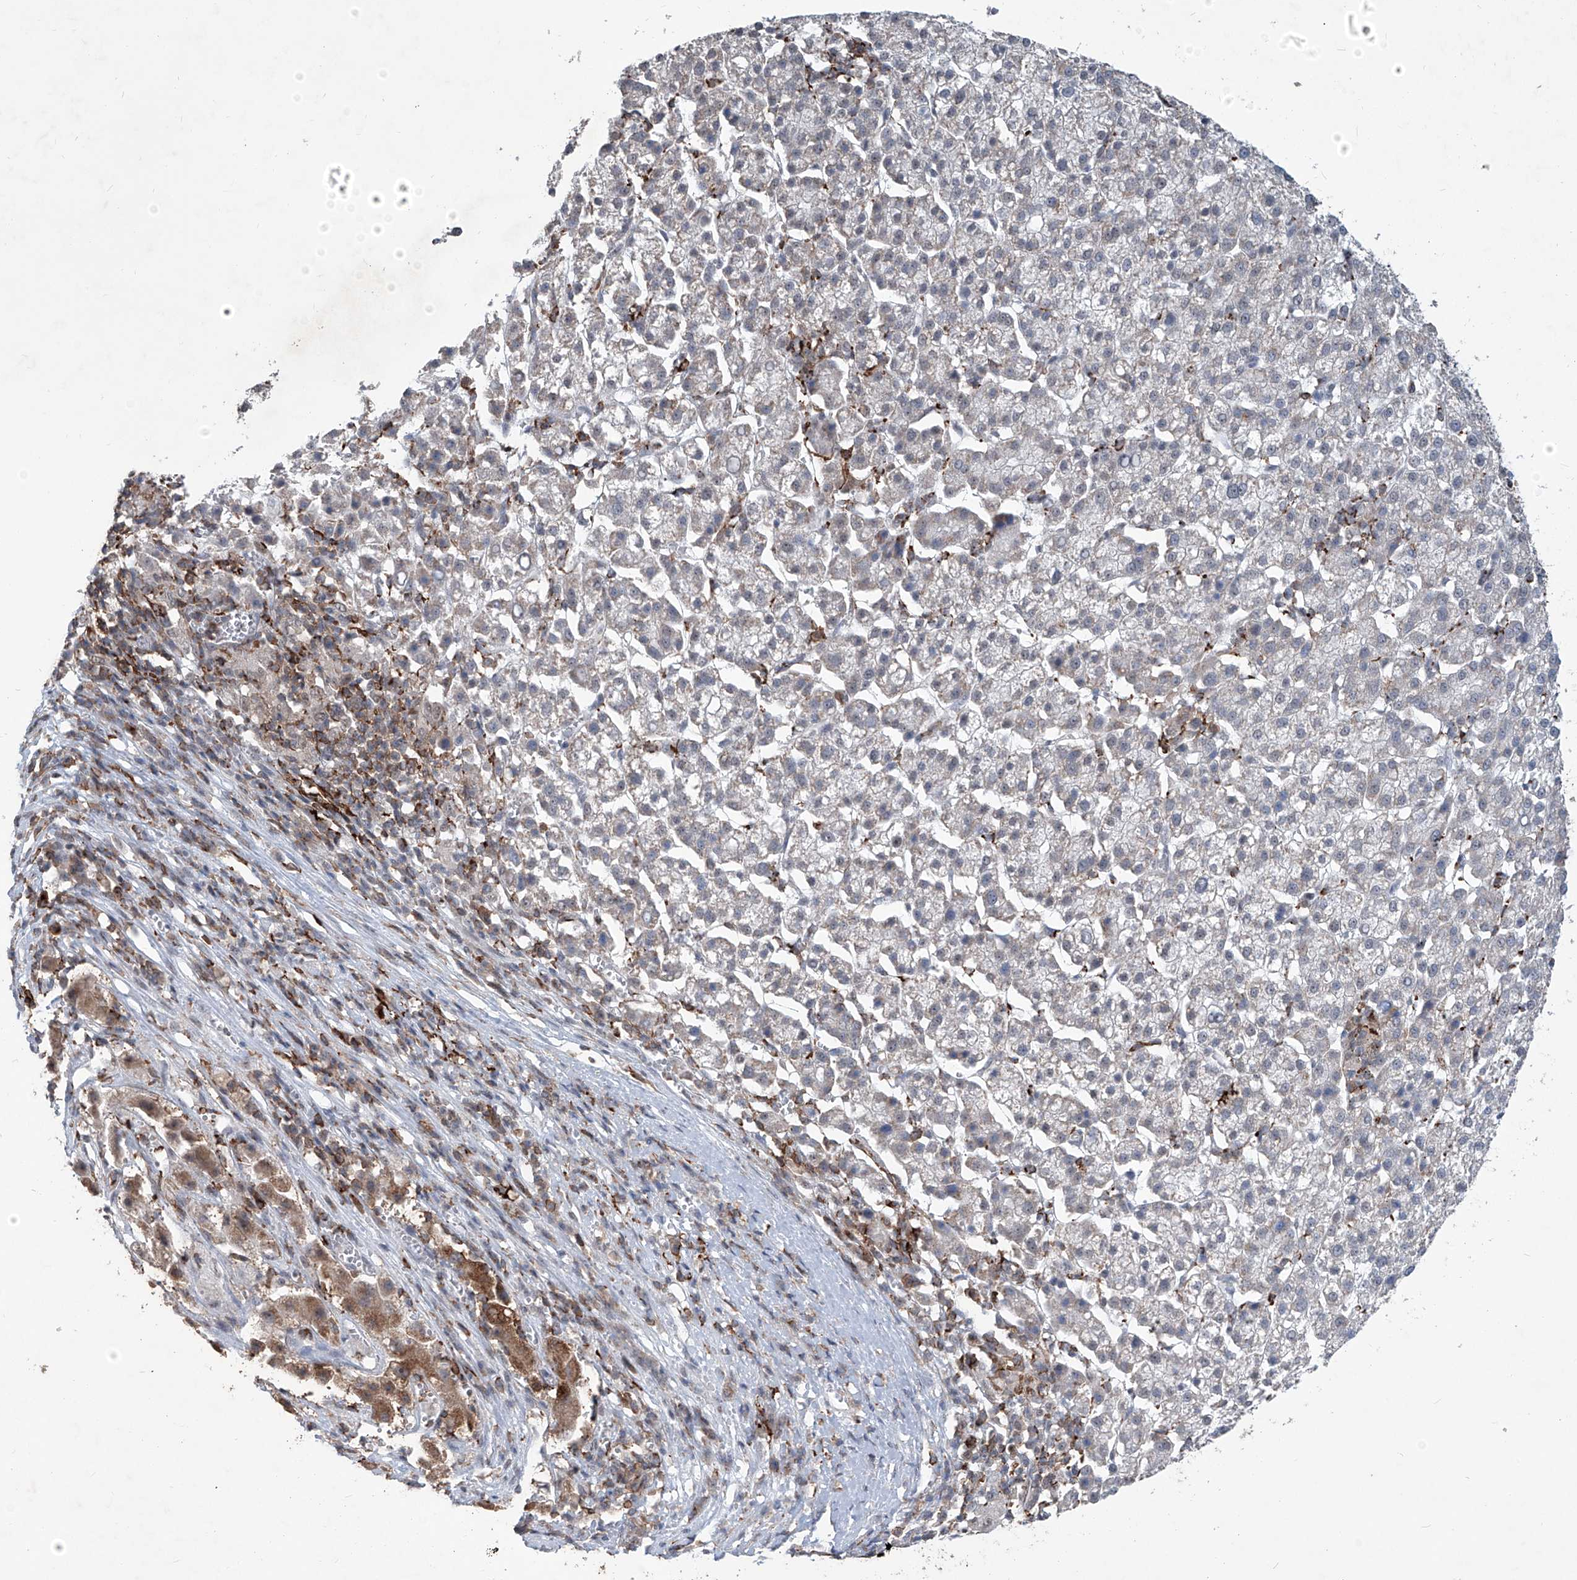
{"staining": {"intensity": "negative", "quantity": "none", "location": "none"}, "tissue": "liver cancer", "cell_type": "Tumor cells", "image_type": "cancer", "snomed": [{"axis": "morphology", "description": "Carcinoma, Hepatocellular, NOS"}, {"axis": "topography", "description": "Liver"}], "caption": "Immunohistochemistry (IHC) micrograph of neoplastic tissue: hepatocellular carcinoma (liver) stained with DAB demonstrates no significant protein positivity in tumor cells.", "gene": "ZBTB48", "patient": {"sex": "female", "age": 58}}